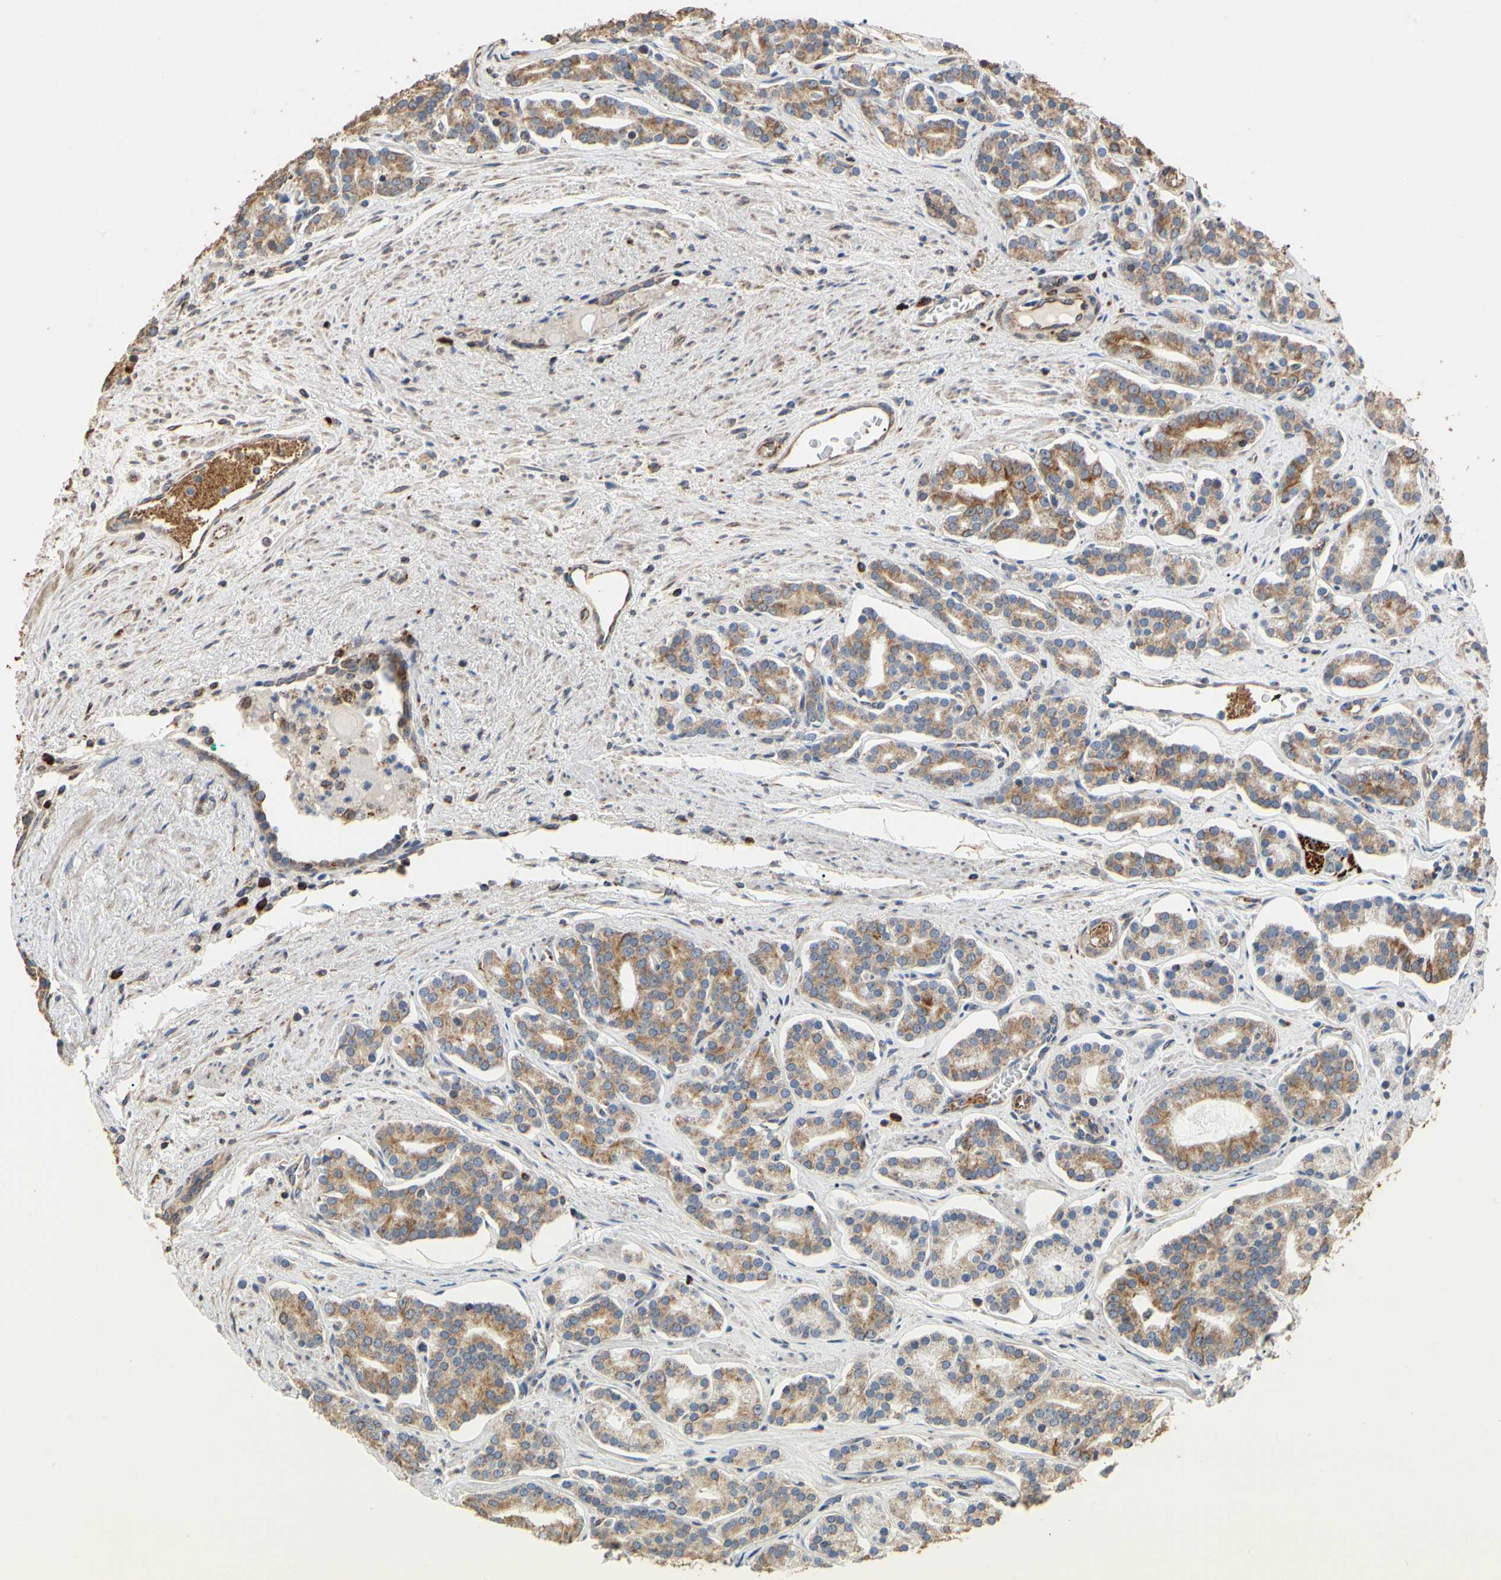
{"staining": {"intensity": "moderate", "quantity": ">75%", "location": "cytoplasmic/membranous"}, "tissue": "prostate cancer", "cell_type": "Tumor cells", "image_type": "cancer", "snomed": [{"axis": "morphology", "description": "Adenocarcinoma, Low grade"}, {"axis": "topography", "description": "Prostate"}], "caption": "Protein analysis of prostate cancer (low-grade adenocarcinoma) tissue reveals moderate cytoplasmic/membranous expression in approximately >75% of tumor cells.", "gene": "TUBA1A", "patient": {"sex": "male", "age": 63}}